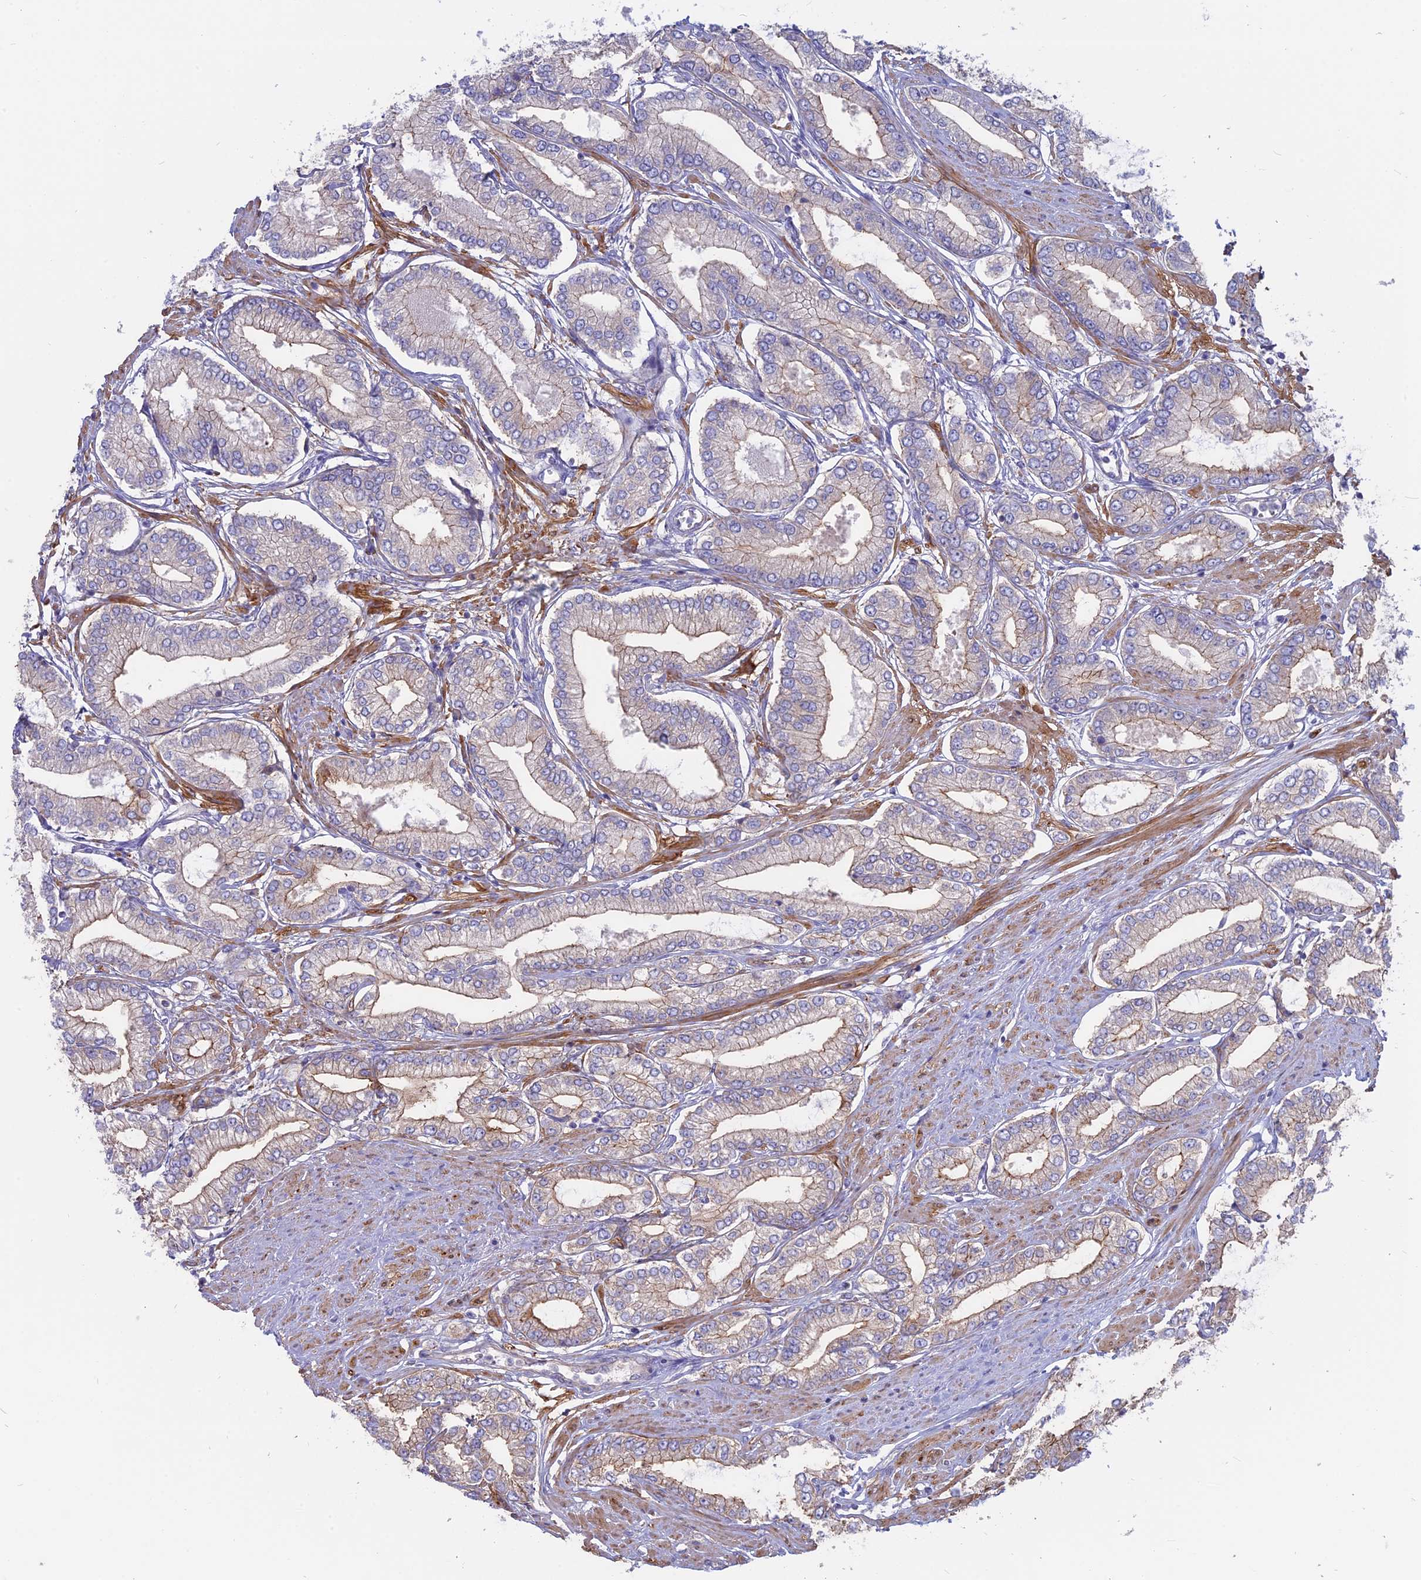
{"staining": {"intensity": "weak", "quantity": "<25%", "location": "cytoplasmic/membranous"}, "tissue": "prostate cancer", "cell_type": "Tumor cells", "image_type": "cancer", "snomed": [{"axis": "morphology", "description": "Adenocarcinoma, Low grade"}, {"axis": "topography", "description": "Prostate"}], "caption": "Protein analysis of prostate cancer exhibits no significant positivity in tumor cells.", "gene": "MYO5B", "patient": {"sex": "male", "age": 63}}